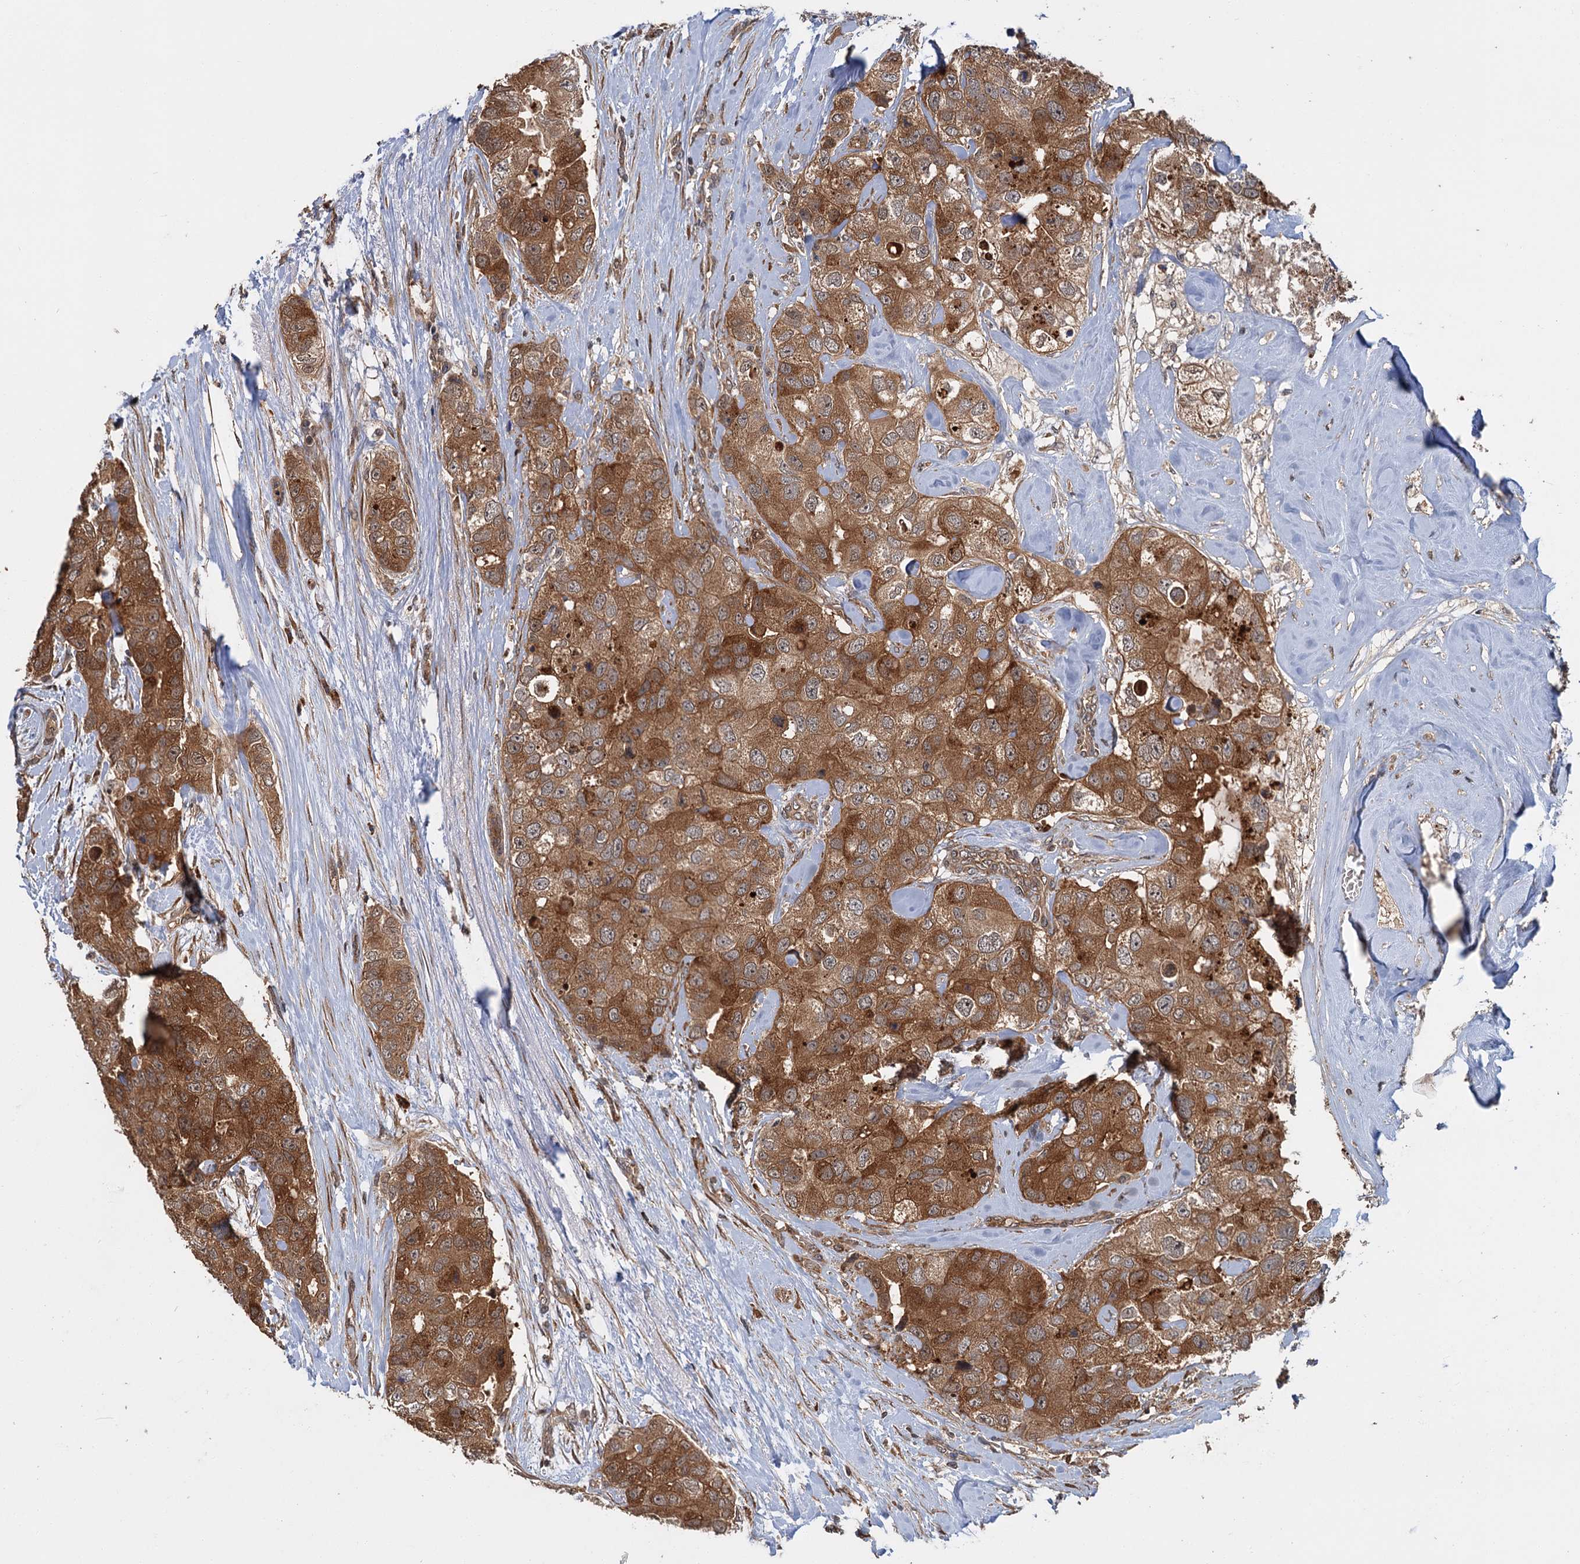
{"staining": {"intensity": "strong", "quantity": ">75%", "location": "cytoplasmic/membranous"}, "tissue": "breast cancer", "cell_type": "Tumor cells", "image_type": "cancer", "snomed": [{"axis": "morphology", "description": "Duct carcinoma"}, {"axis": "topography", "description": "Breast"}], "caption": "Breast infiltrating ductal carcinoma stained for a protein (brown) reveals strong cytoplasmic/membranous positive expression in about >75% of tumor cells.", "gene": "KANSL2", "patient": {"sex": "female", "age": 62}}